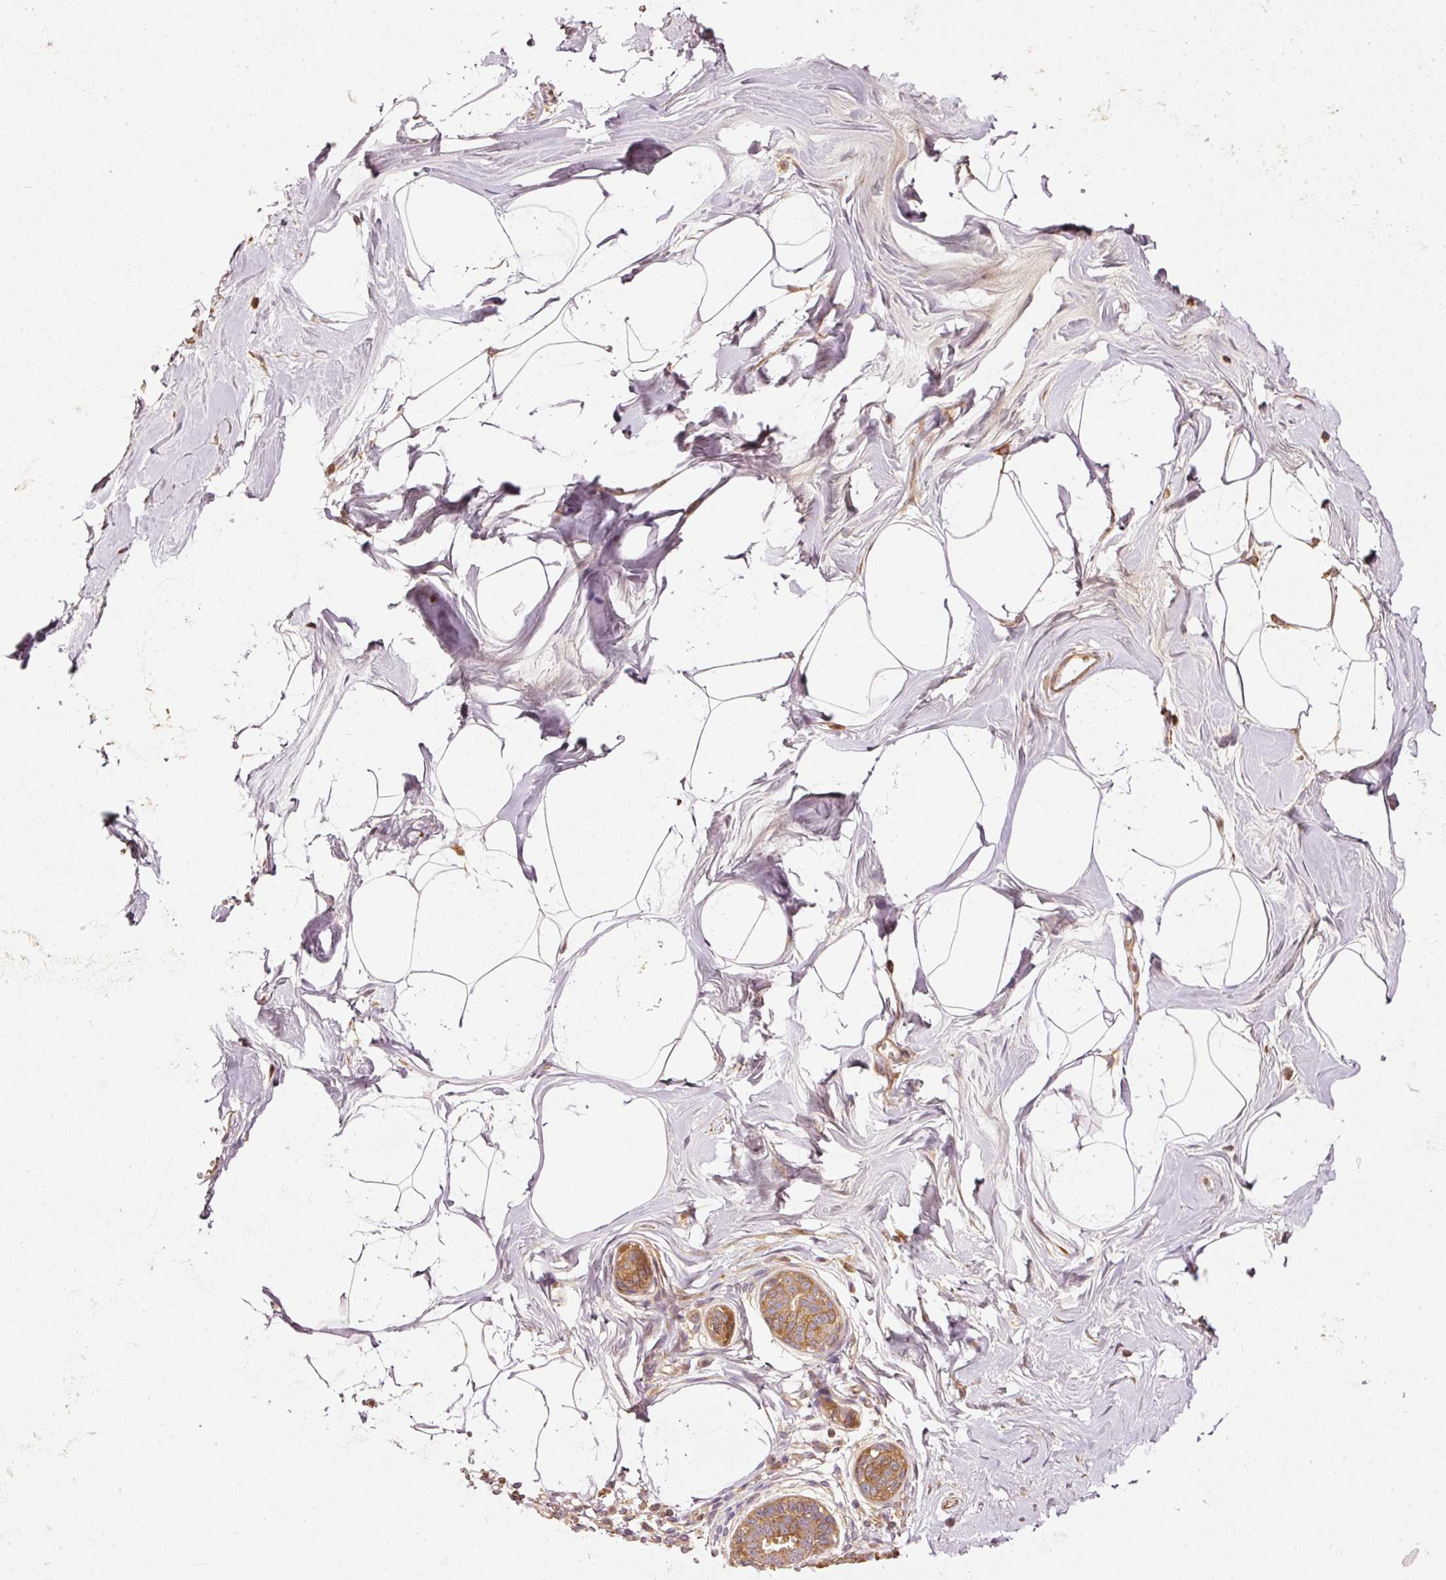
{"staining": {"intensity": "weak", "quantity": ">75%", "location": "cytoplasmic/membranous"}, "tissue": "breast", "cell_type": "Adipocytes", "image_type": "normal", "snomed": [{"axis": "morphology", "description": "Normal tissue, NOS"}, {"axis": "topography", "description": "Breast"}], "caption": "Breast was stained to show a protein in brown. There is low levels of weak cytoplasmic/membranous positivity in about >75% of adipocytes. The protein is shown in brown color, while the nuclei are stained blue.", "gene": "SERPING1", "patient": {"sex": "female", "age": 45}}